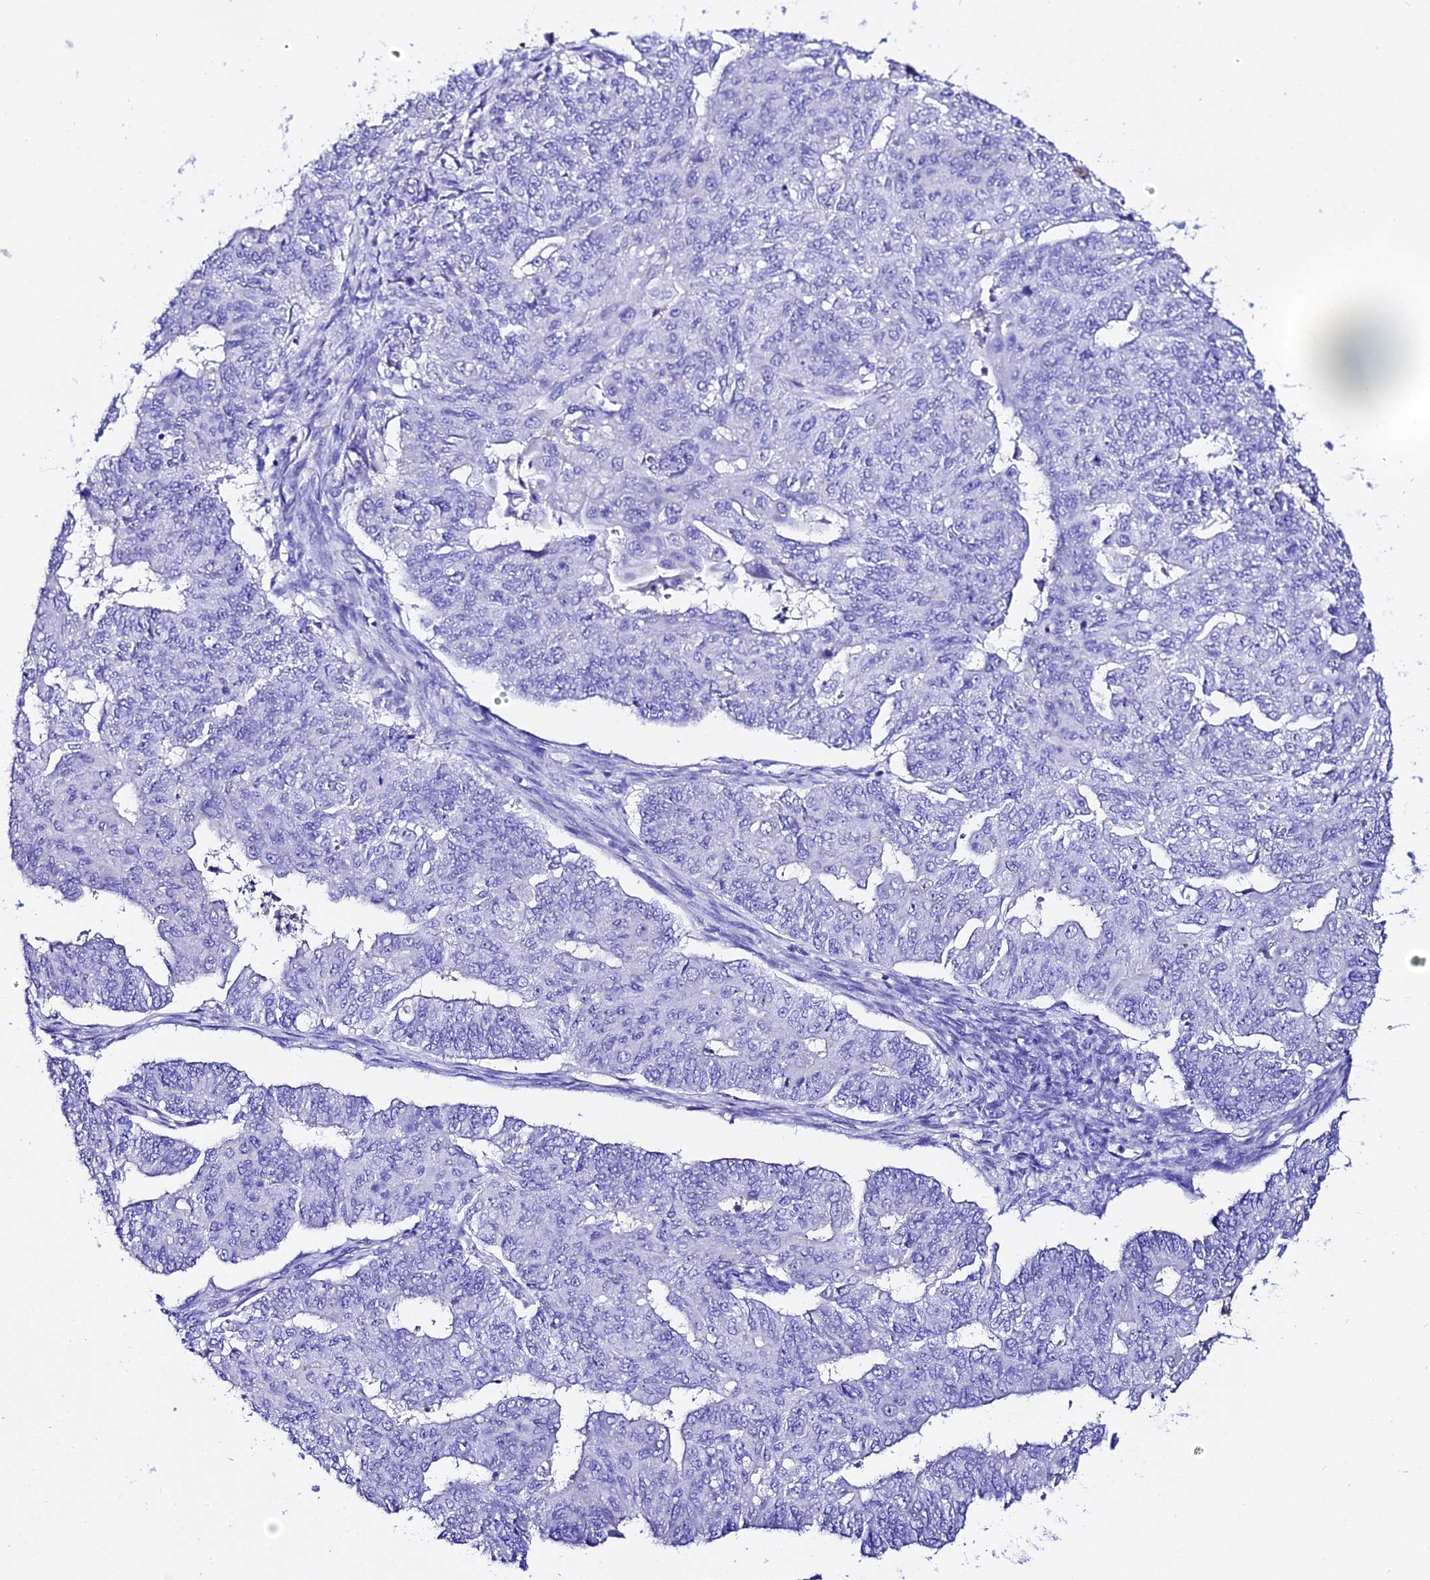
{"staining": {"intensity": "negative", "quantity": "none", "location": "none"}, "tissue": "endometrial cancer", "cell_type": "Tumor cells", "image_type": "cancer", "snomed": [{"axis": "morphology", "description": "Adenocarcinoma, NOS"}, {"axis": "topography", "description": "Endometrium"}], "caption": "Immunohistochemical staining of human endometrial adenocarcinoma demonstrates no significant expression in tumor cells. The staining is performed using DAB (3,3'-diaminobenzidine) brown chromogen with nuclei counter-stained in using hematoxylin.", "gene": "TMEM117", "patient": {"sex": "female", "age": 32}}